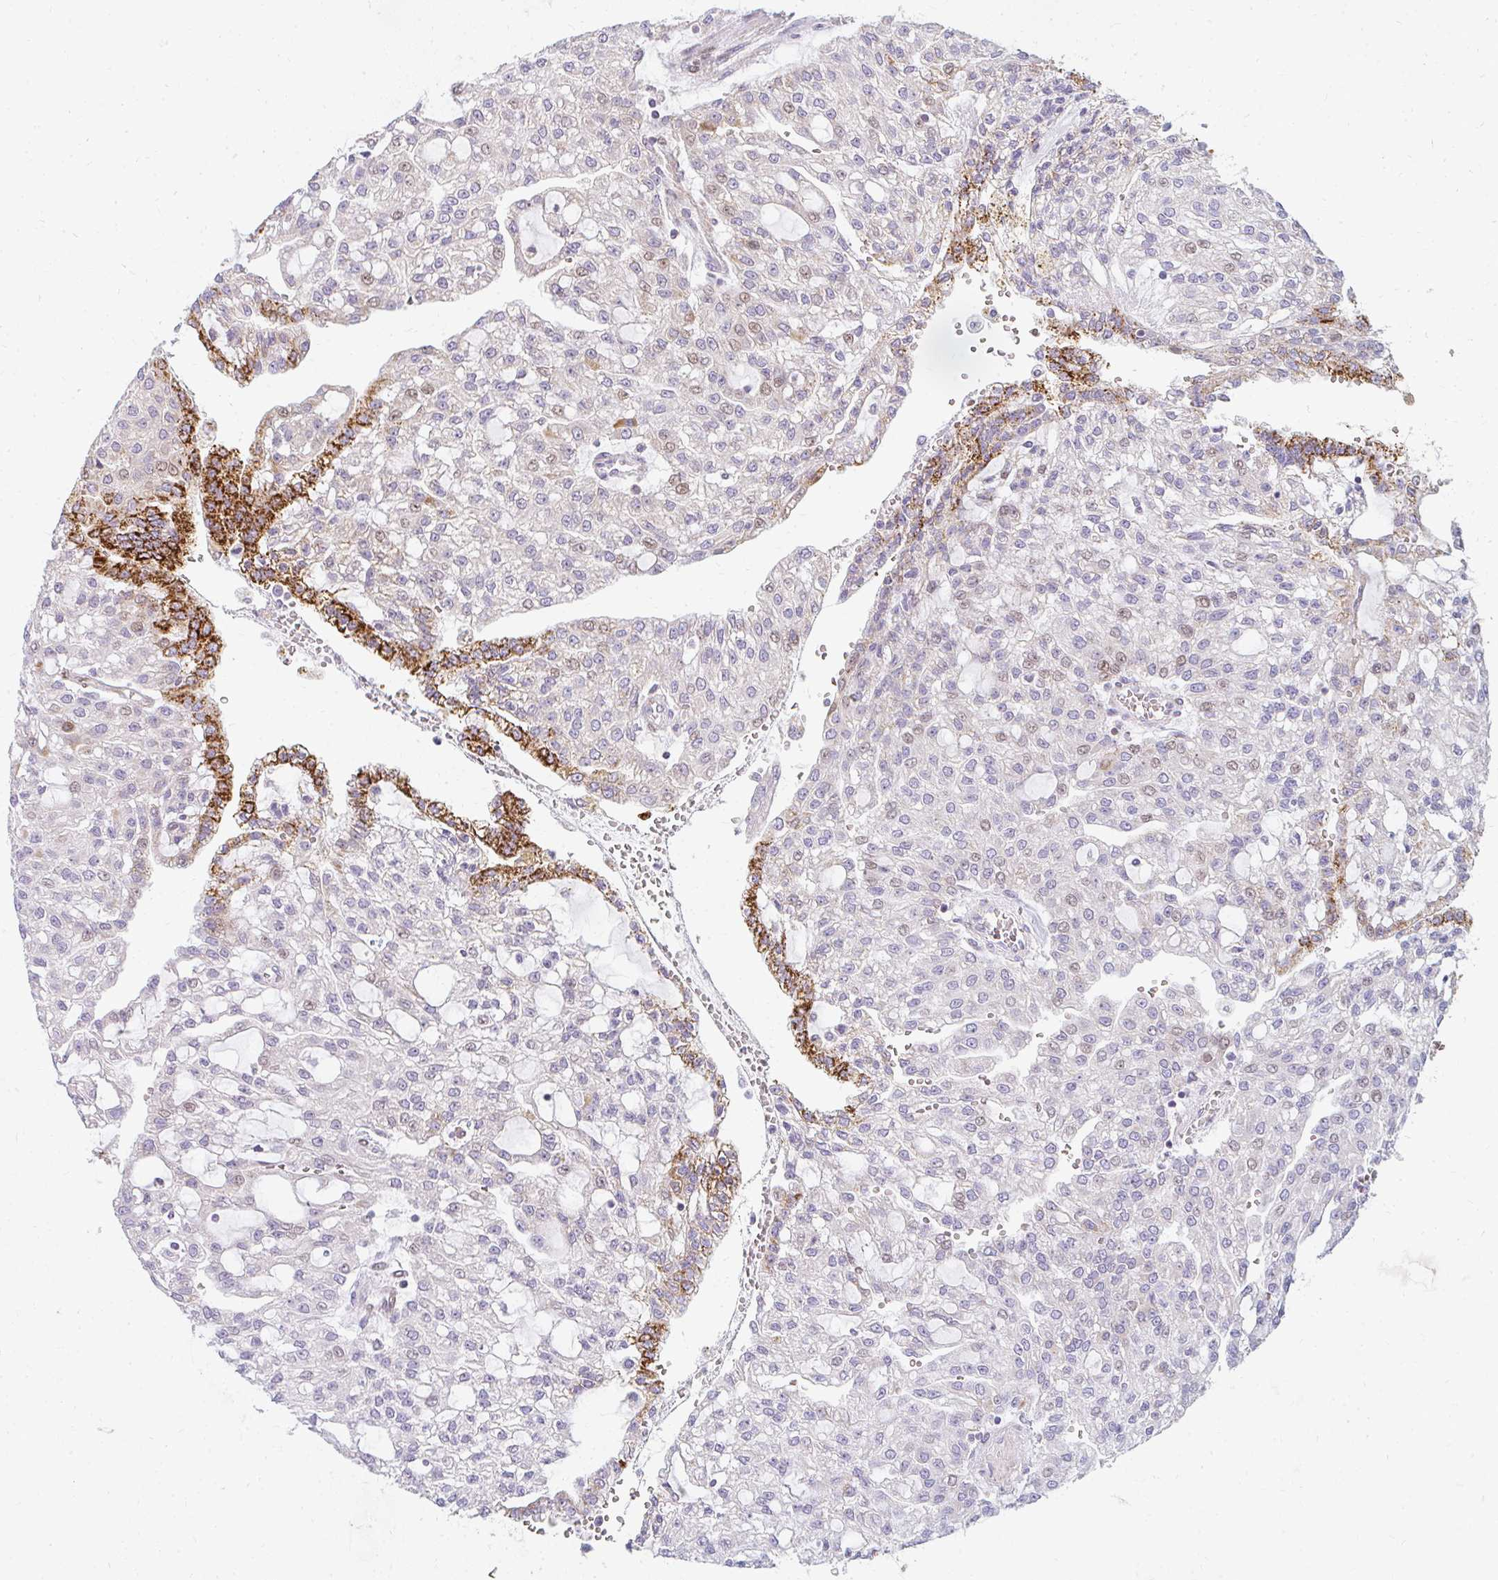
{"staining": {"intensity": "moderate", "quantity": "<25%", "location": "nuclear"}, "tissue": "renal cancer", "cell_type": "Tumor cells", "image_type": "cancer", "snomed": [{"axis": "morphology", "description": "Adenocarcinoma, NOS"}, {"axis": "topography", "description": "Kidney"}], "caption": "Adenocarcinoma (renal) was stained to show a protein in brown. There is low levels of moderate nuclear expression in about <25% of tumor cells.", "gene": "PLA2G5", "patient": {"sex": "male", "age": 63}}